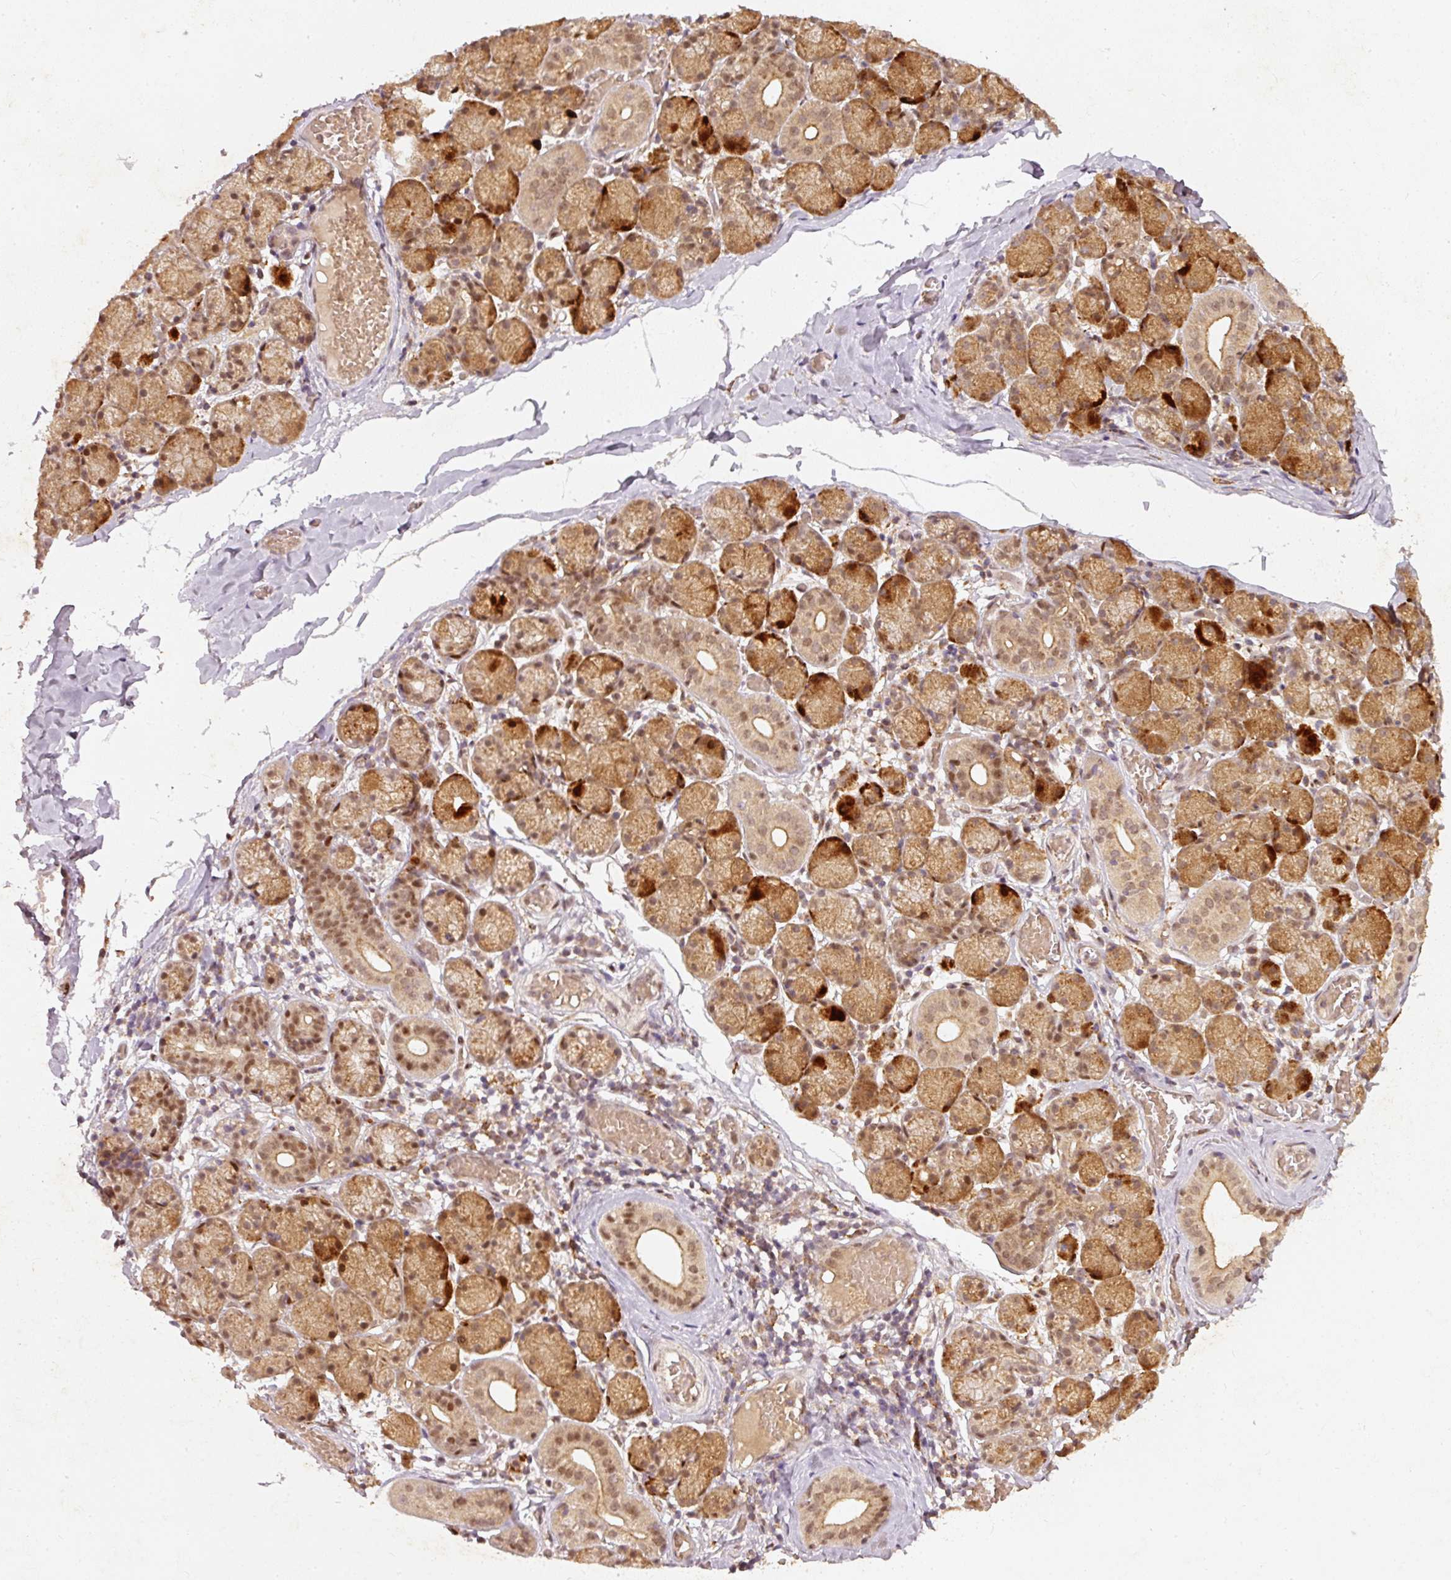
{"staining": {"intensity": "moderate", "quantity": "25%-75%", "location": "cytoplasmic/membranous,nuclear"}, "tissue": "salivary gland", "cell_type": "Glandular cells", "image_type": "normal", "snomed": [{"axis": "morphology", "description": "Normal tissue, NOS"}, {"axis": "topography", "description": "Salivary gland"}], "caption": "Moderate cytoplasmic/membranous,nuclear staining for a protein is appreciated in approximately 25%-75% of glandular cells of benign salivary gland using IHC.", "gene": "ZNF580", "patient": {"sex": "female", "age": 24}}